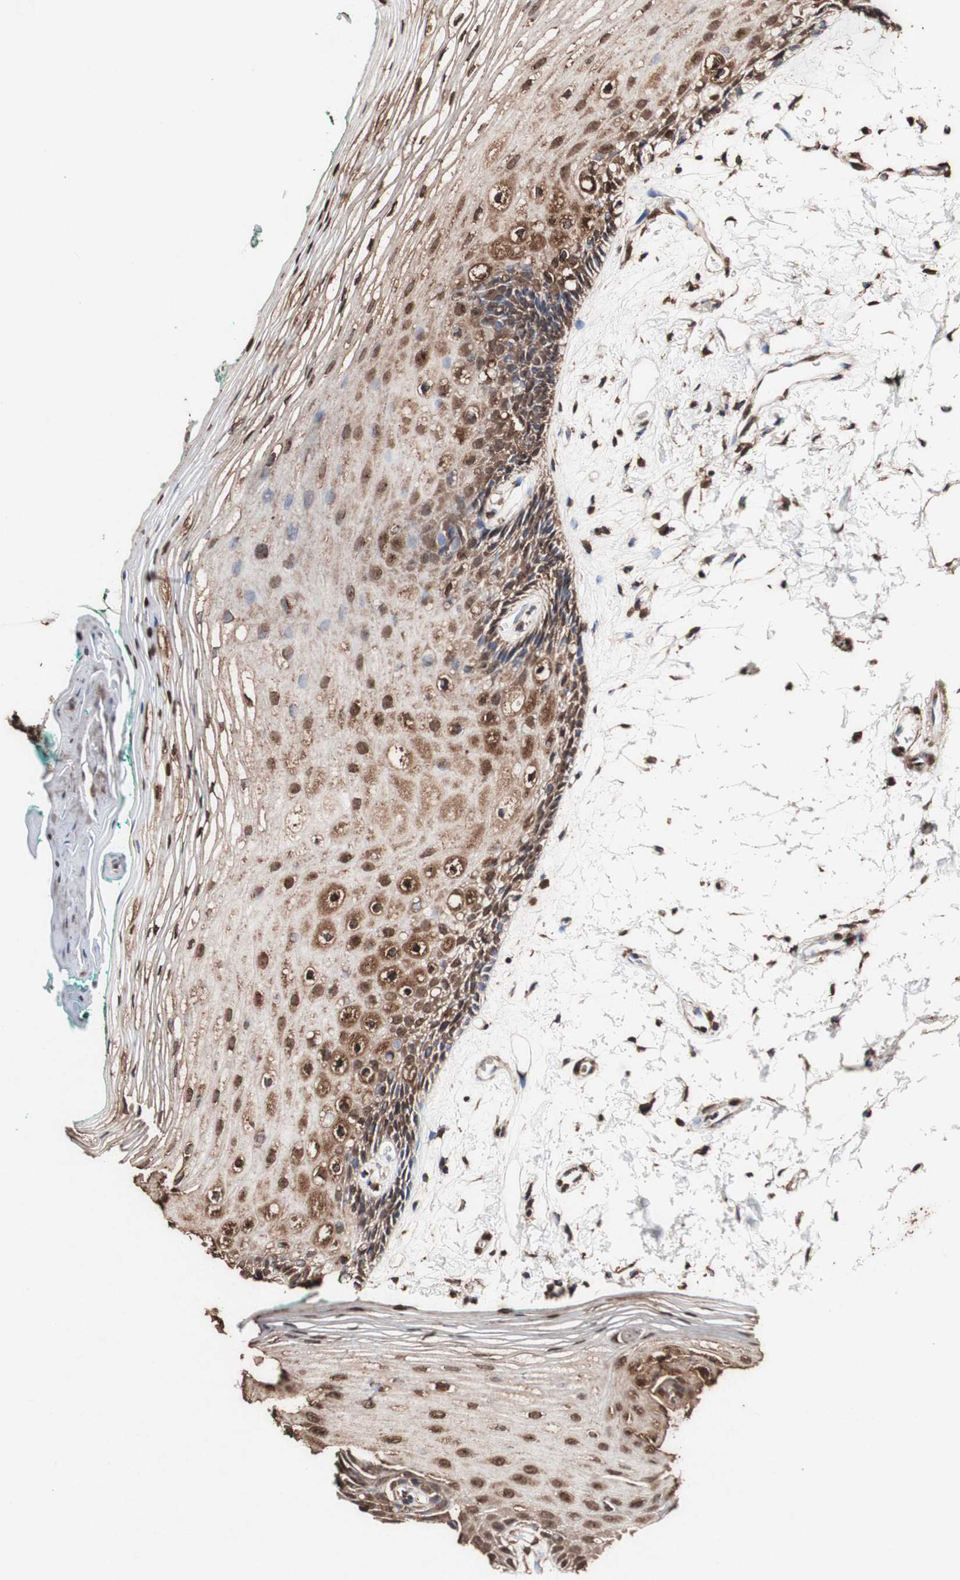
{"staining": {"intensity": "strong", "quantity": ">75%", "location": "cytoplasmic/membranous,nuclear"}, "tissue": "oral mucosa", "cell_type": "Squamous epithelial cells", "image_type": "normal", "snomed": [{"axis": "morphology", "description": "Normal tissue, NOS"}, {"axis": "topography", "description": "Skeletal muscle"}, {"axis": "topography", "description": "Oral tissue"}, {"axis": "topography", "description": "Peripheral nerve tissue"}], "caption": "Protein expression analysis of benign oral mucosa demonstrates strong cytoplasmic/membranous,nuclear staining in approximately >75% of squamous epithelial cells.", "gene": "PIDD1", "patient": {"sex": "female", "age": 84}}